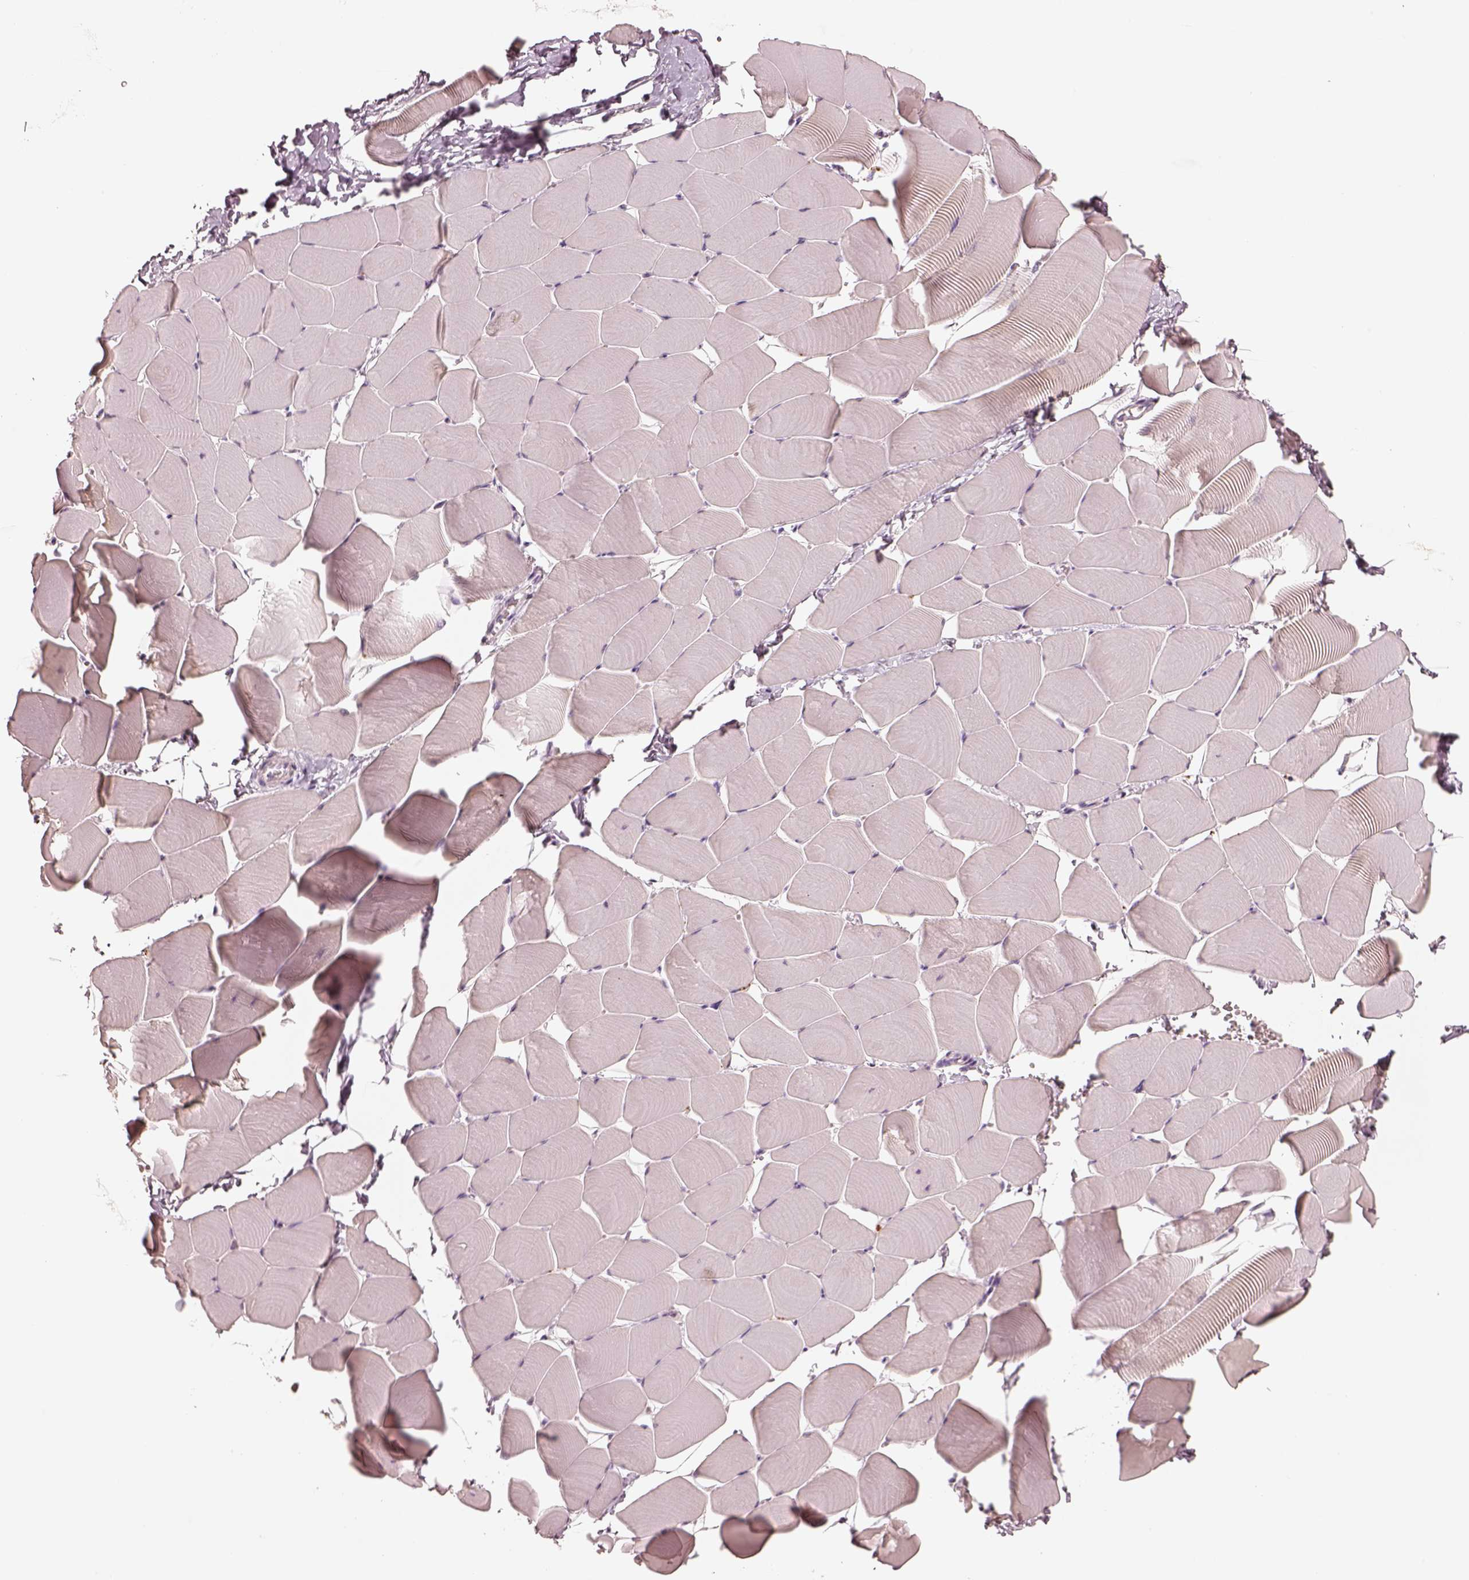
{"staining": {"intensity": "negative", "quantity": "none", "location": "none"}, "tissue": "skeletal muscle", "cell_type": "Myocytes", "image_type": "normal", "snomed": [{"axis": "morphology", "description": "Normal tissue, NOS"}, {"axis": "topography", "description": "Skeletal muscle"}], "caption": "Immunohistochemical staining of benign human skeletal muscle exhibits no significant positivity in myocytes. (DAB IHC with hematoxylin counter stain).", "gene": "EGR4", "patient": {"sex": "male", "age": 25}}